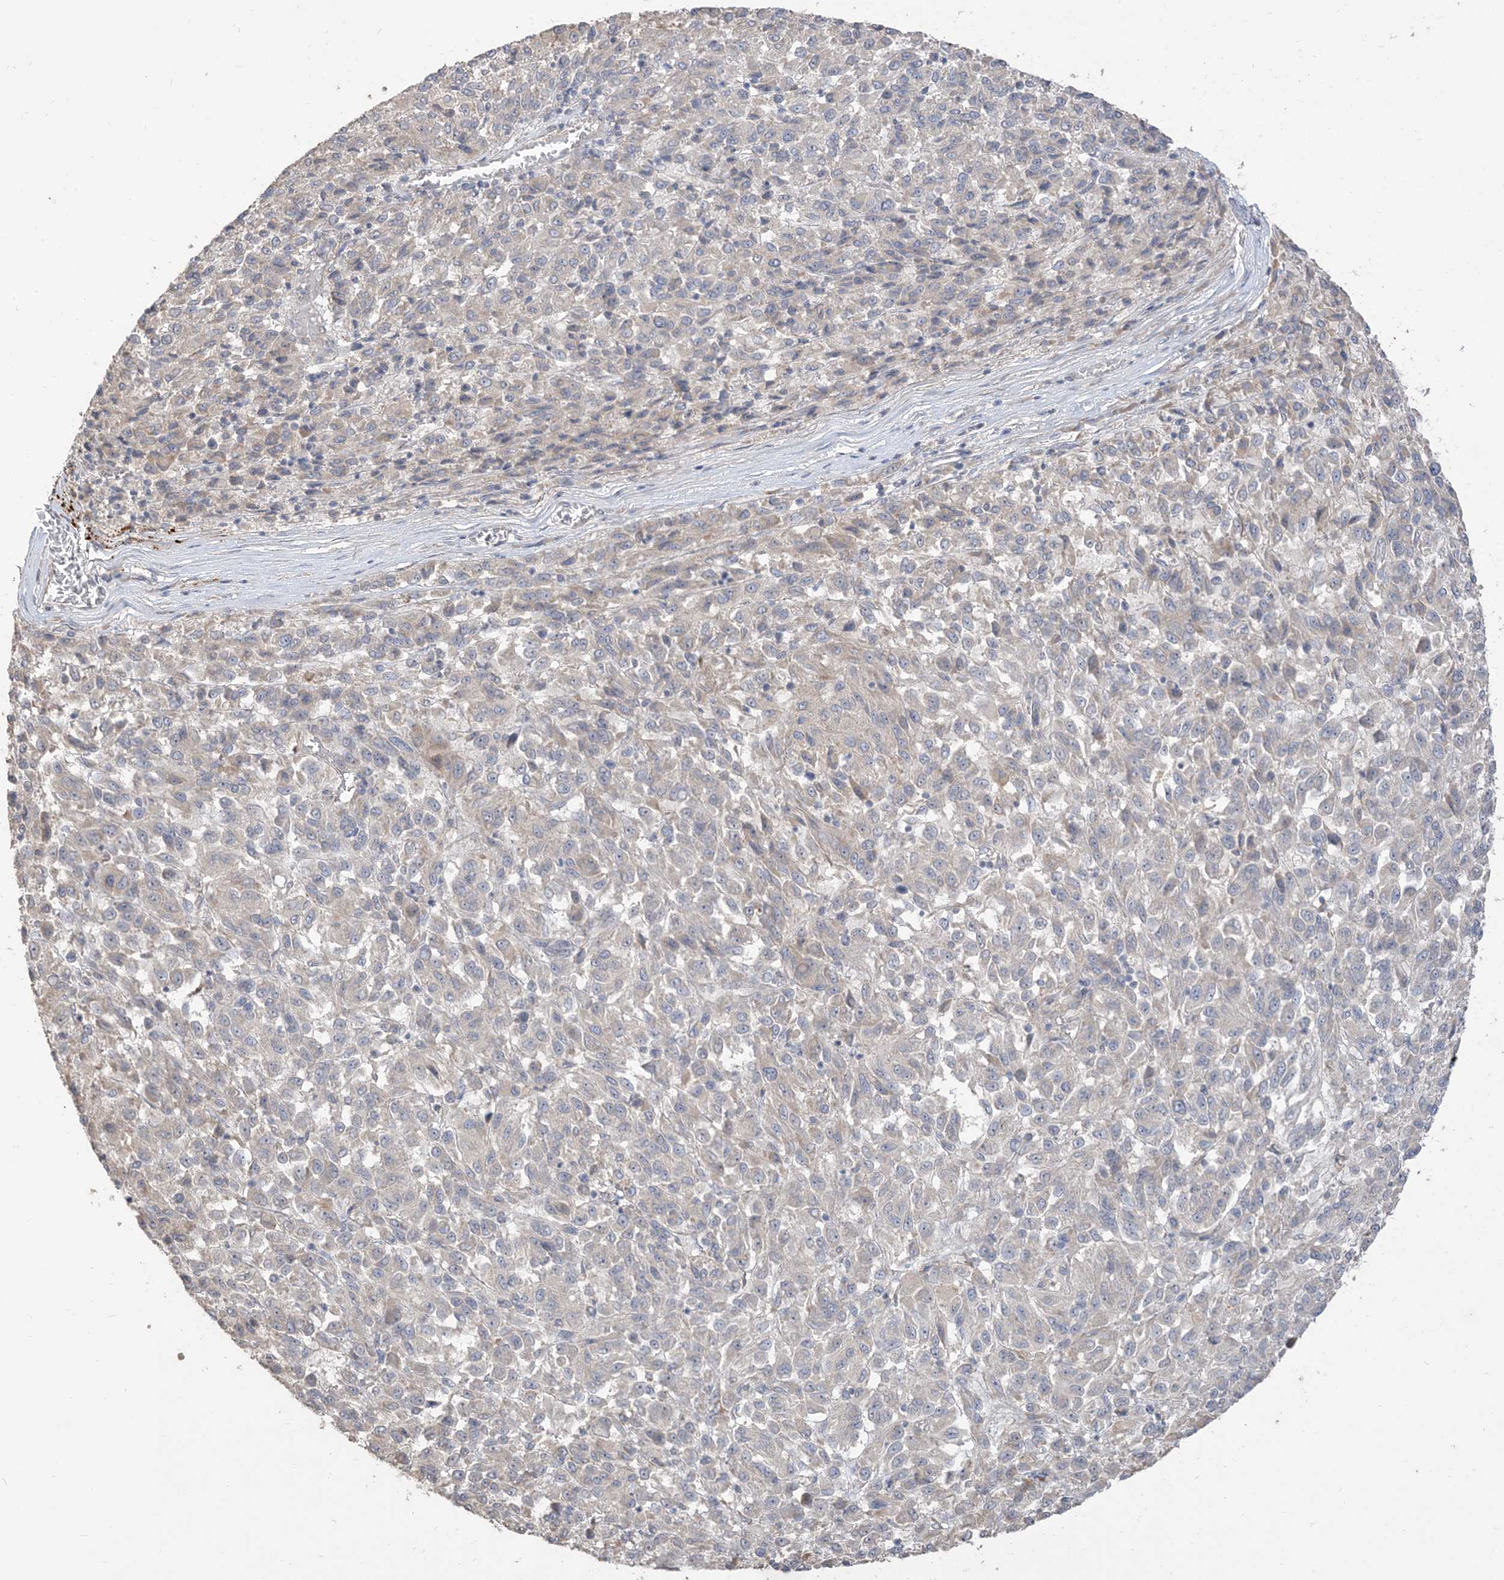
{"staining": {"intensity": "negative", "quantity": "none", "location": "none"}, "tissue": "melanoma", "cell_type": "Tumor cells", "image_type": "cancer", "snomed": [{"axis": "morphology", "description": "Malignant melanoma, Metastatic site"}, {"axis": "topography", "description": "Lung"}], "caption": "This is a photomicrograph of immunohistochemistry (IHC) staining of malignant melanoma (metastatic site), which shows no expression in tumor cells.", "gene": "RNF175", "patient": {"sex": "male", "age": 64}}